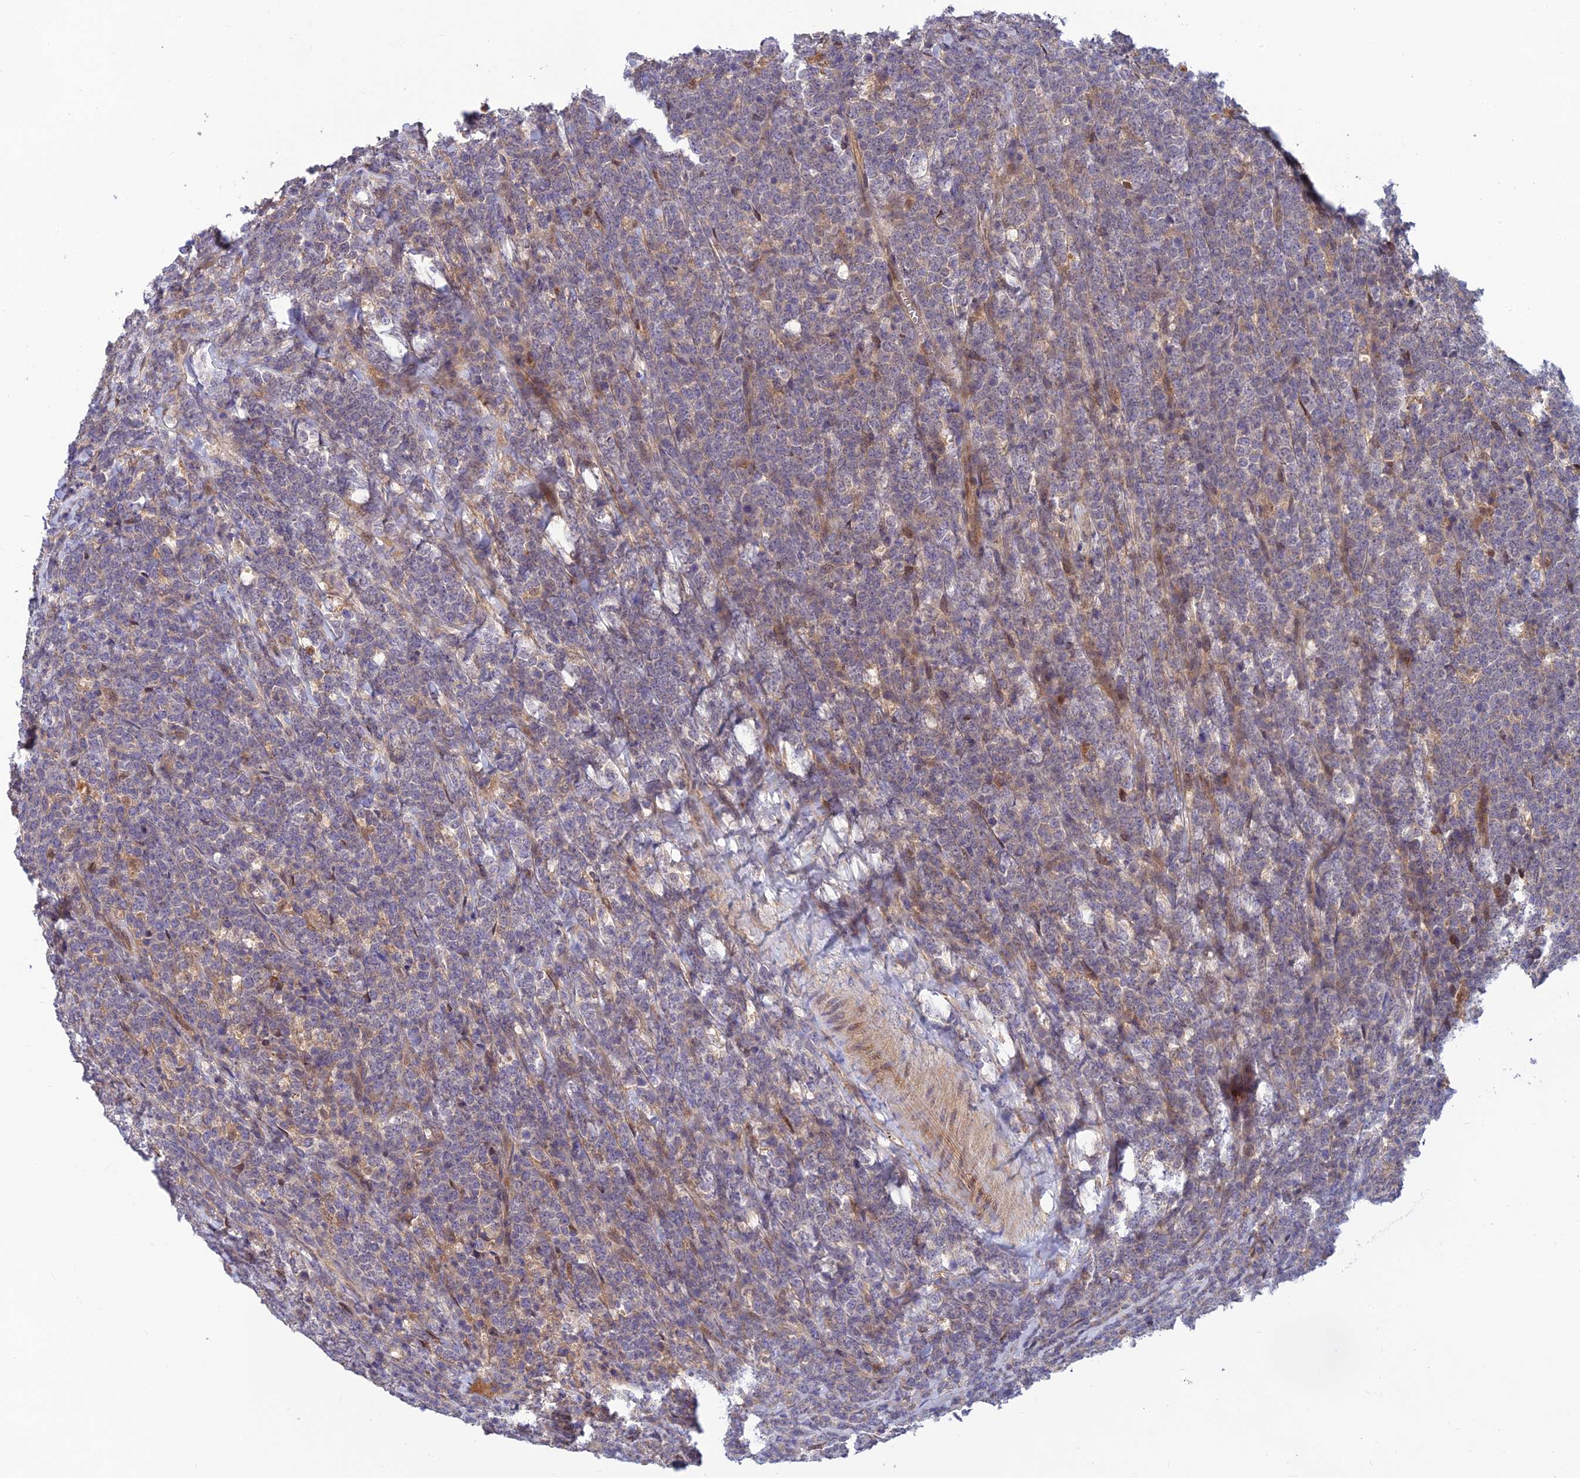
{"staining": {"intensity": "negative", "quantity": "none", "location": "none"}, "tissue": "lymphoma", "cell_type": "Tumor cells", "image_type": "cancer", "snomed": [{"axis": "morphology", "description": "Malignant lymphoma, non-Hodgkin's type, High grade"}, {"axis": "topography", "description": "Small intestine"}], "caption": "High magnification brightfield microscopy of lymphoma stained with DAB (3,3'-diaminobenzidine) (brown) and counterstained with hematoxylin (blue): tumor cells show no significant staining.", "gene": "FAM151B", "patient": {"sex": "male", "age": 8}}